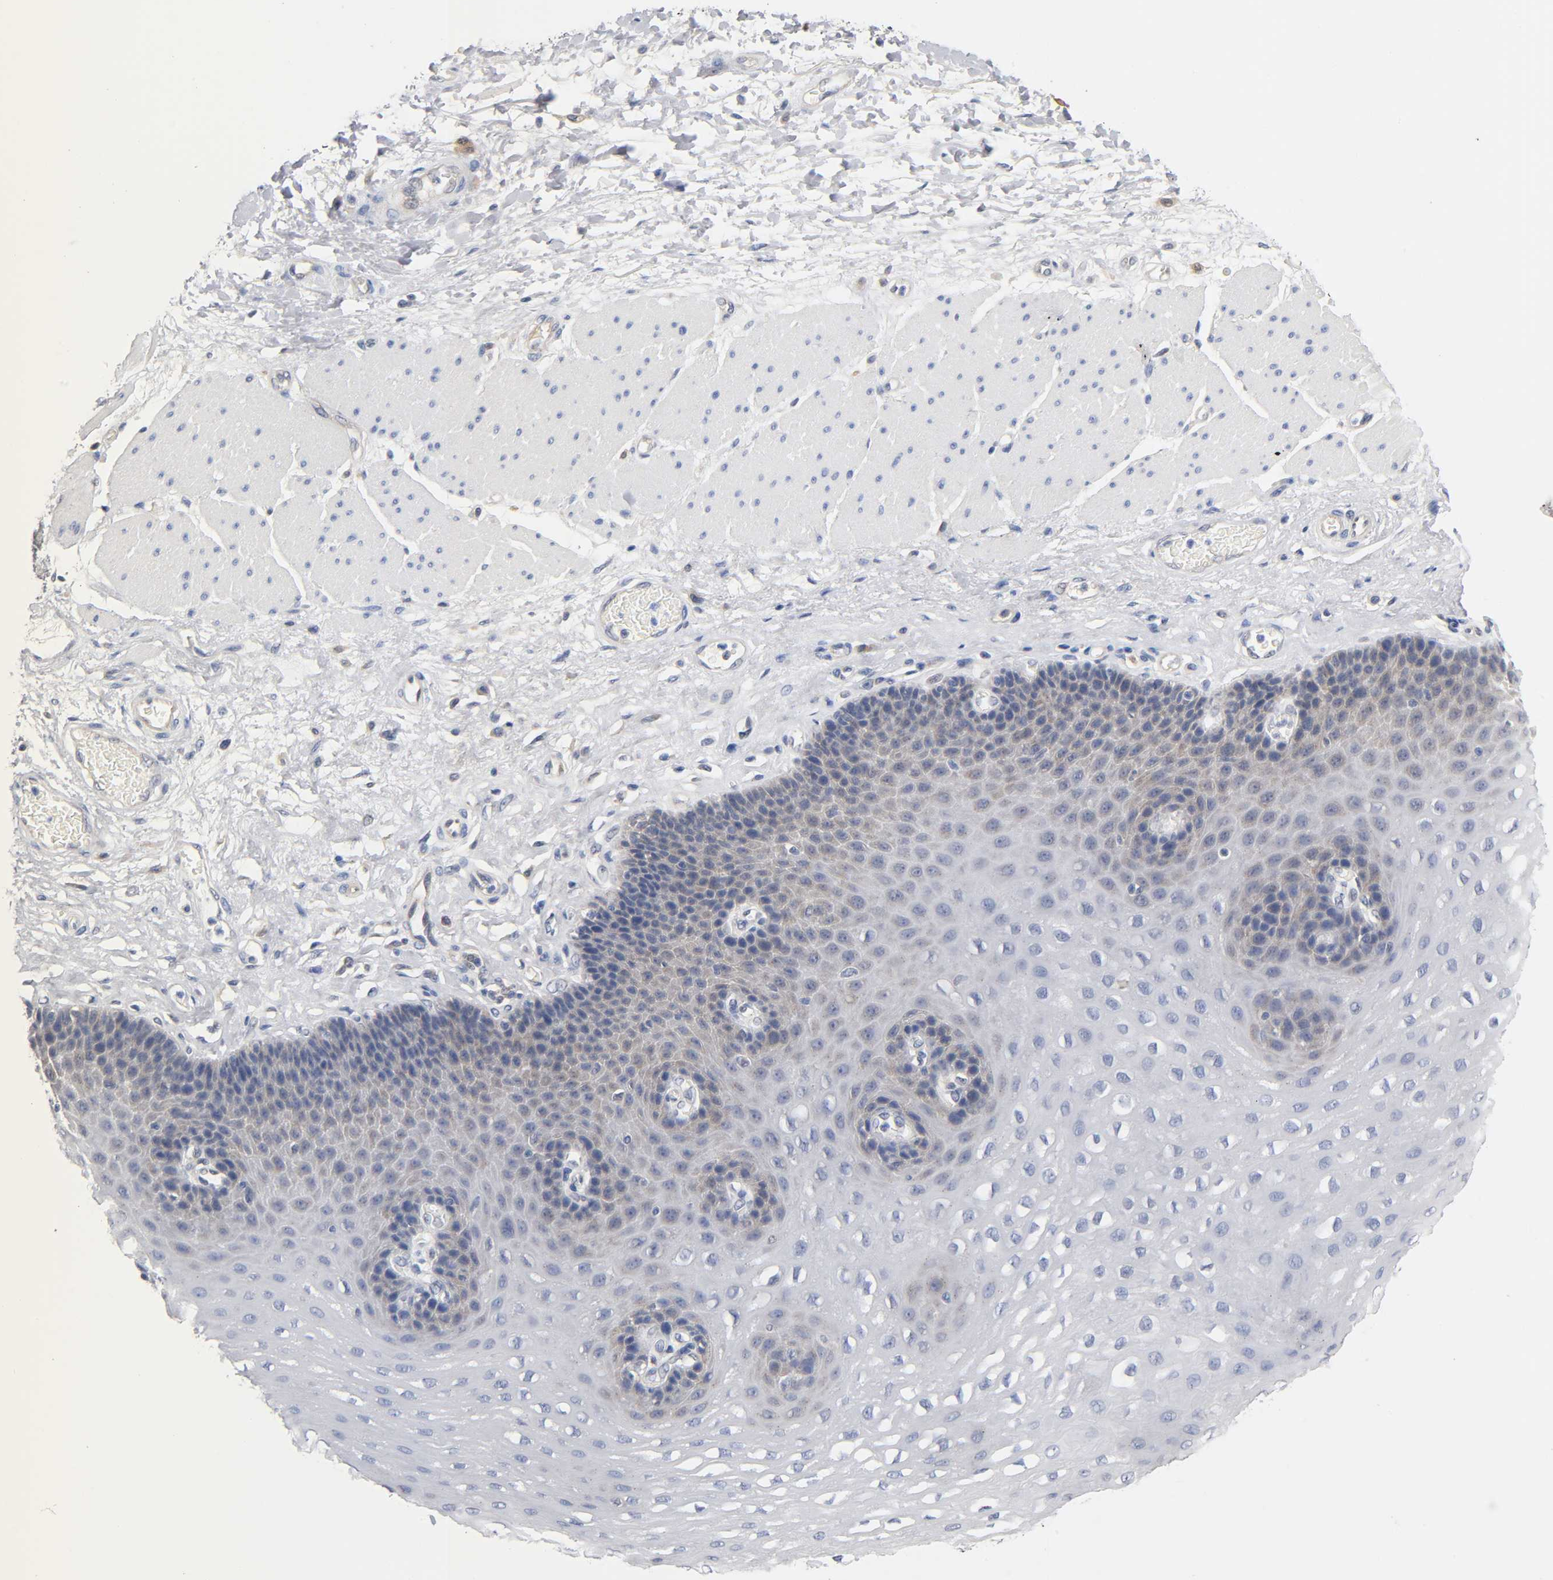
{"staining": {"intensity": "weak", "quantity": "25%-75%", "location": "cytoplasmic/membranous"}, "tissue": "esophagus", "cell_type": "Squamous epithelial cells", "image_type": "normal", "snomed": [{"axis": "morphology", "description": "Normal tissue, NOS"}, {"axis": "topography", "description": "Esophagus"}], "caption": "Immunohistochemical staining of unremarkable esophagus shows low levels of weak cytoplasmic/membranous staining in about 25%-75% of squamous epithelial cells.", "gene": "FYN", "patient": {"sex": "female", "age": 72}}